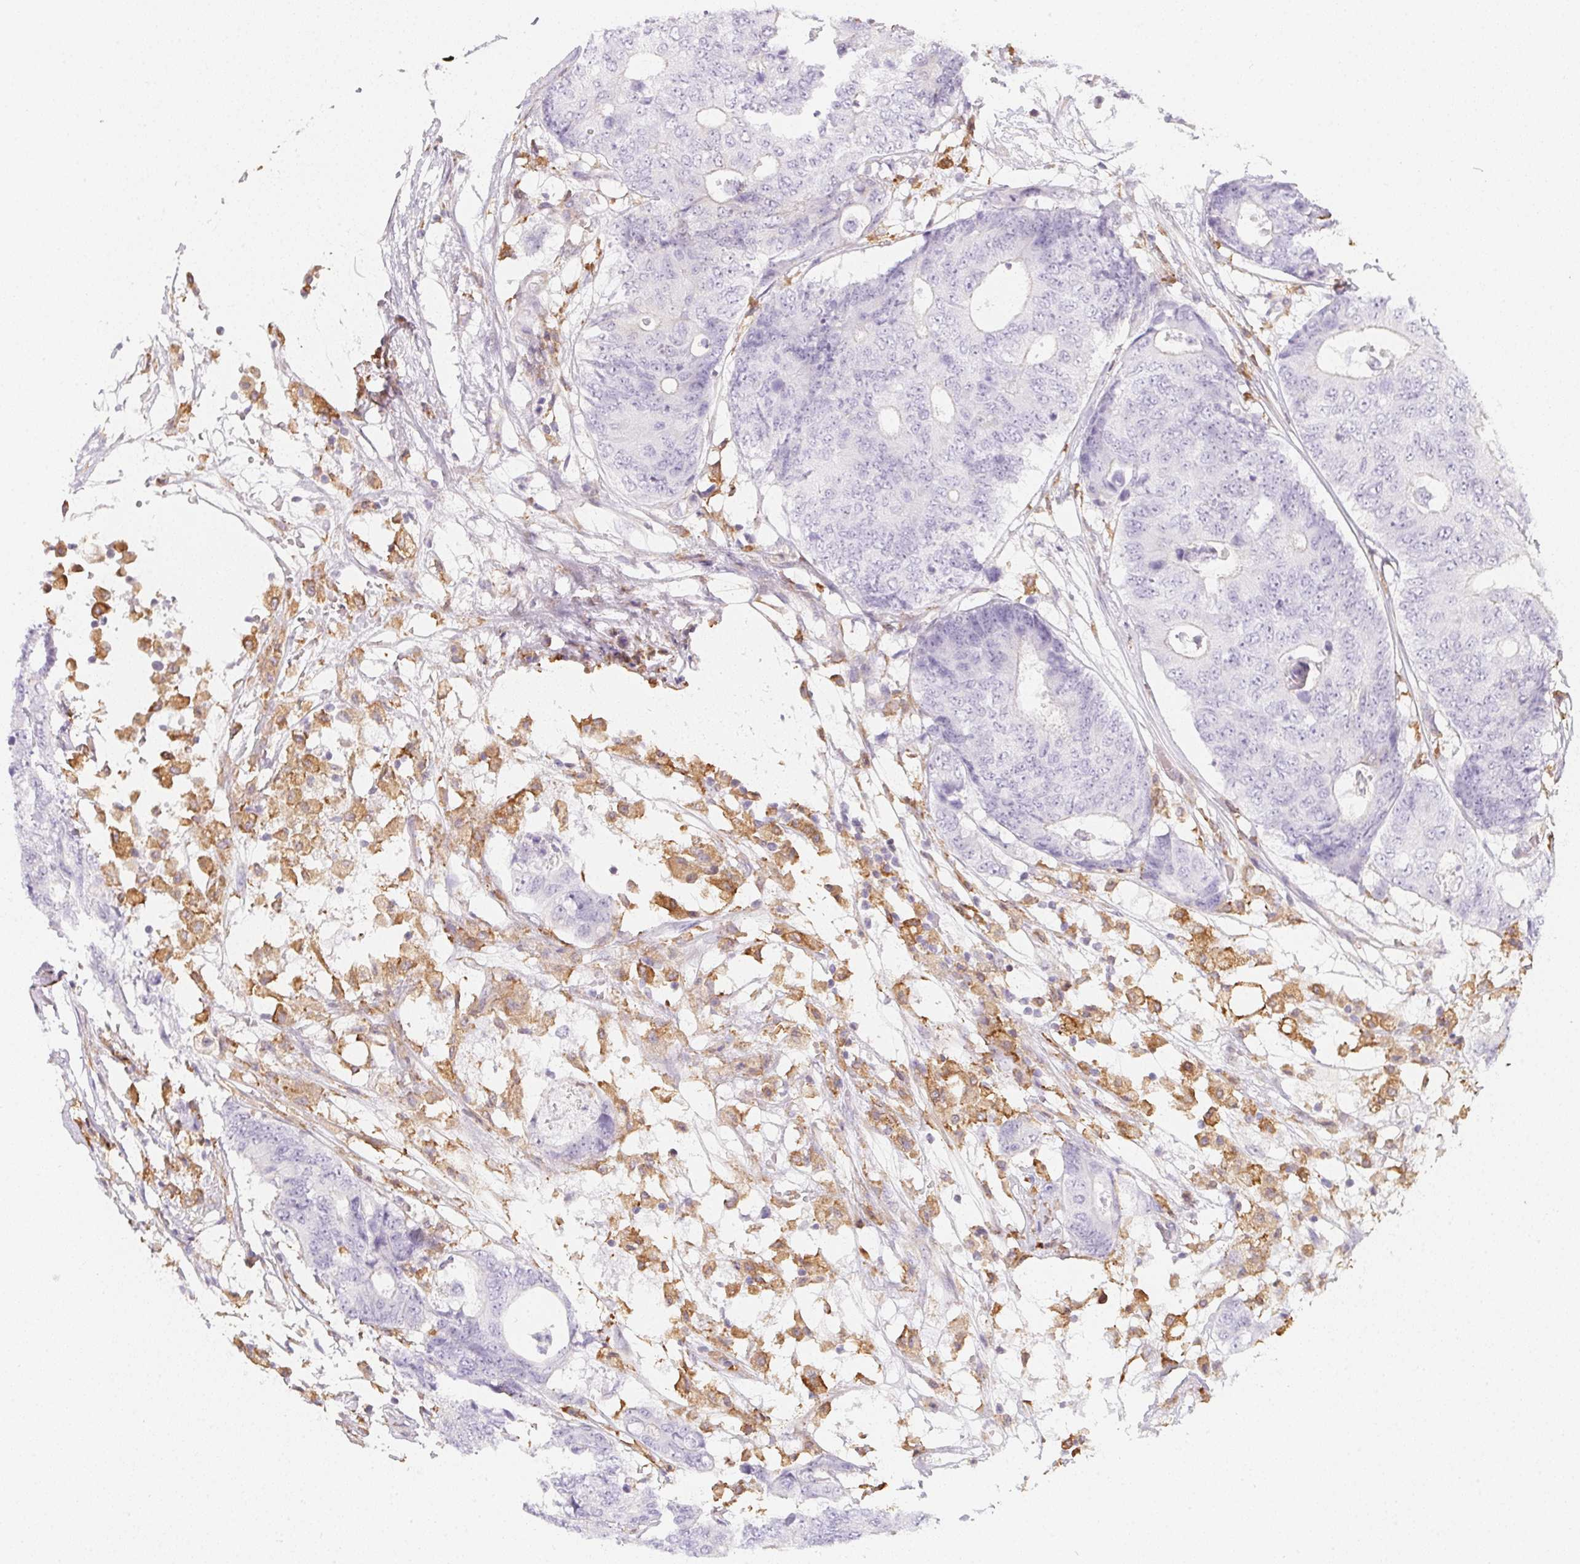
{"staining": {"intensity": "negative", "quantity": "none", "location": "none"}, "tissue": "colorectal cancer", "cell_type": "Tumor cells", "image_type": "cancer", "snomed": [{"axis": "morphology", "description": "Adenocarcinoma, NOS"}, {"axis": "topography", "description": "Colon"}], "caption": "IHC micrograph of neoplastic tissue: human colorectal cancer (adenocarcinoma) stained with DAB exhibits no significant protein expression in tumor cells. (DAB (3,3'-diaminobenzidine) immunohistochemistry (IHC), high magnification).", "gene": "SOAT1", "patient": {"sex": "female", "age": 48}}